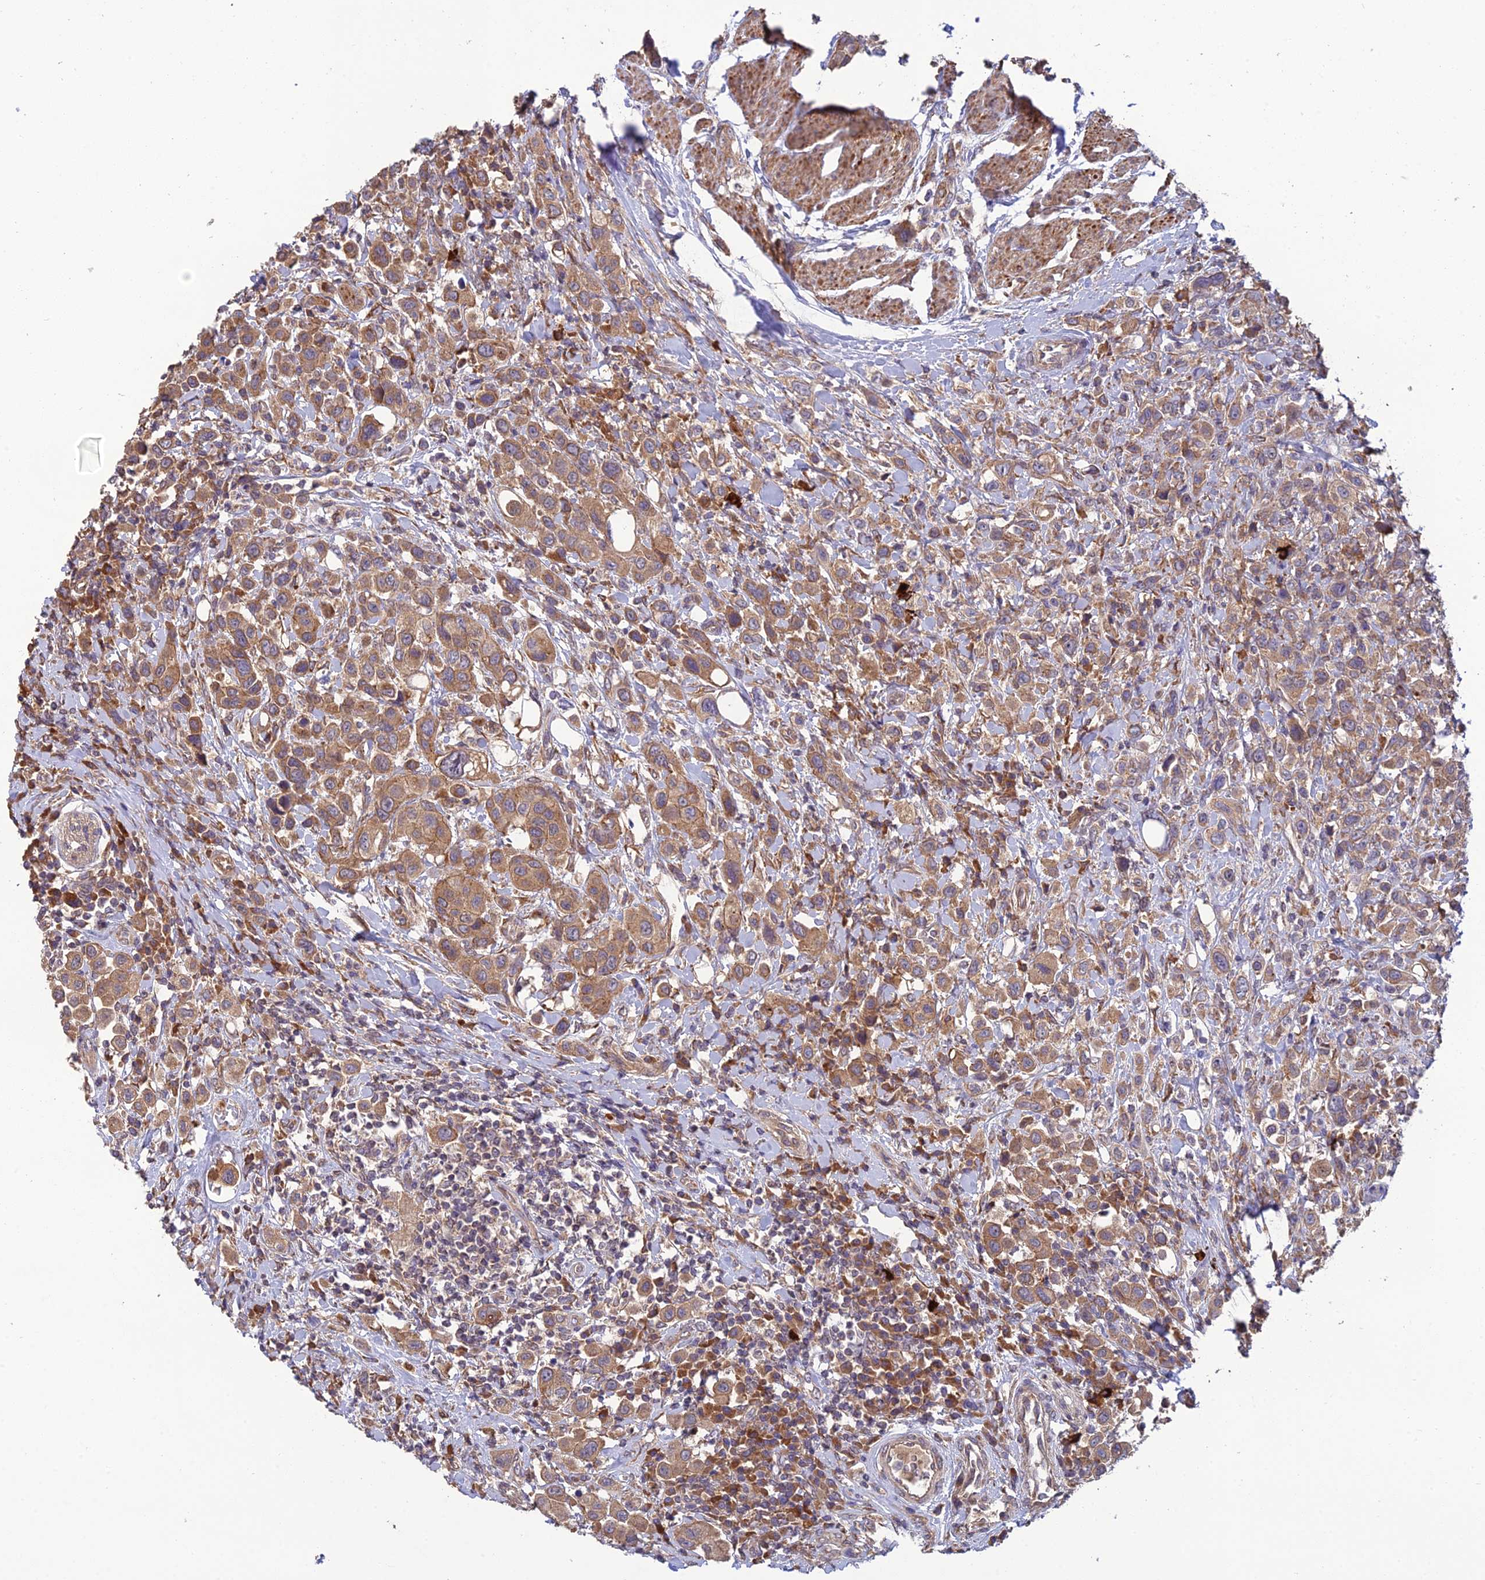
{"staining": {"intensity": "moderate", "quantity": ">75%", "location": "cytoplasmic/membranous"}, "tissue": "urothelial cancer", "cell_type": "Tumor cells", "image_type": "cancer", "snomed": [{"axis": "morphology", "description": "Urothelial carcinoma, High grade"}, {"axis": "topography", "description": "Urinary bladder"}], "caption": "Immunohistochemistry (IHC) of urothelial carcinoma (high-grade) reveals medium levels of moderate cytoplasmic/membranous expression in approximately >75% of tumor cells. (DAB IHC, brown staining for protein, blue staining for nuclei).", "gene": "MRNIP", "patient": {"sex": "male", "age": 50}}